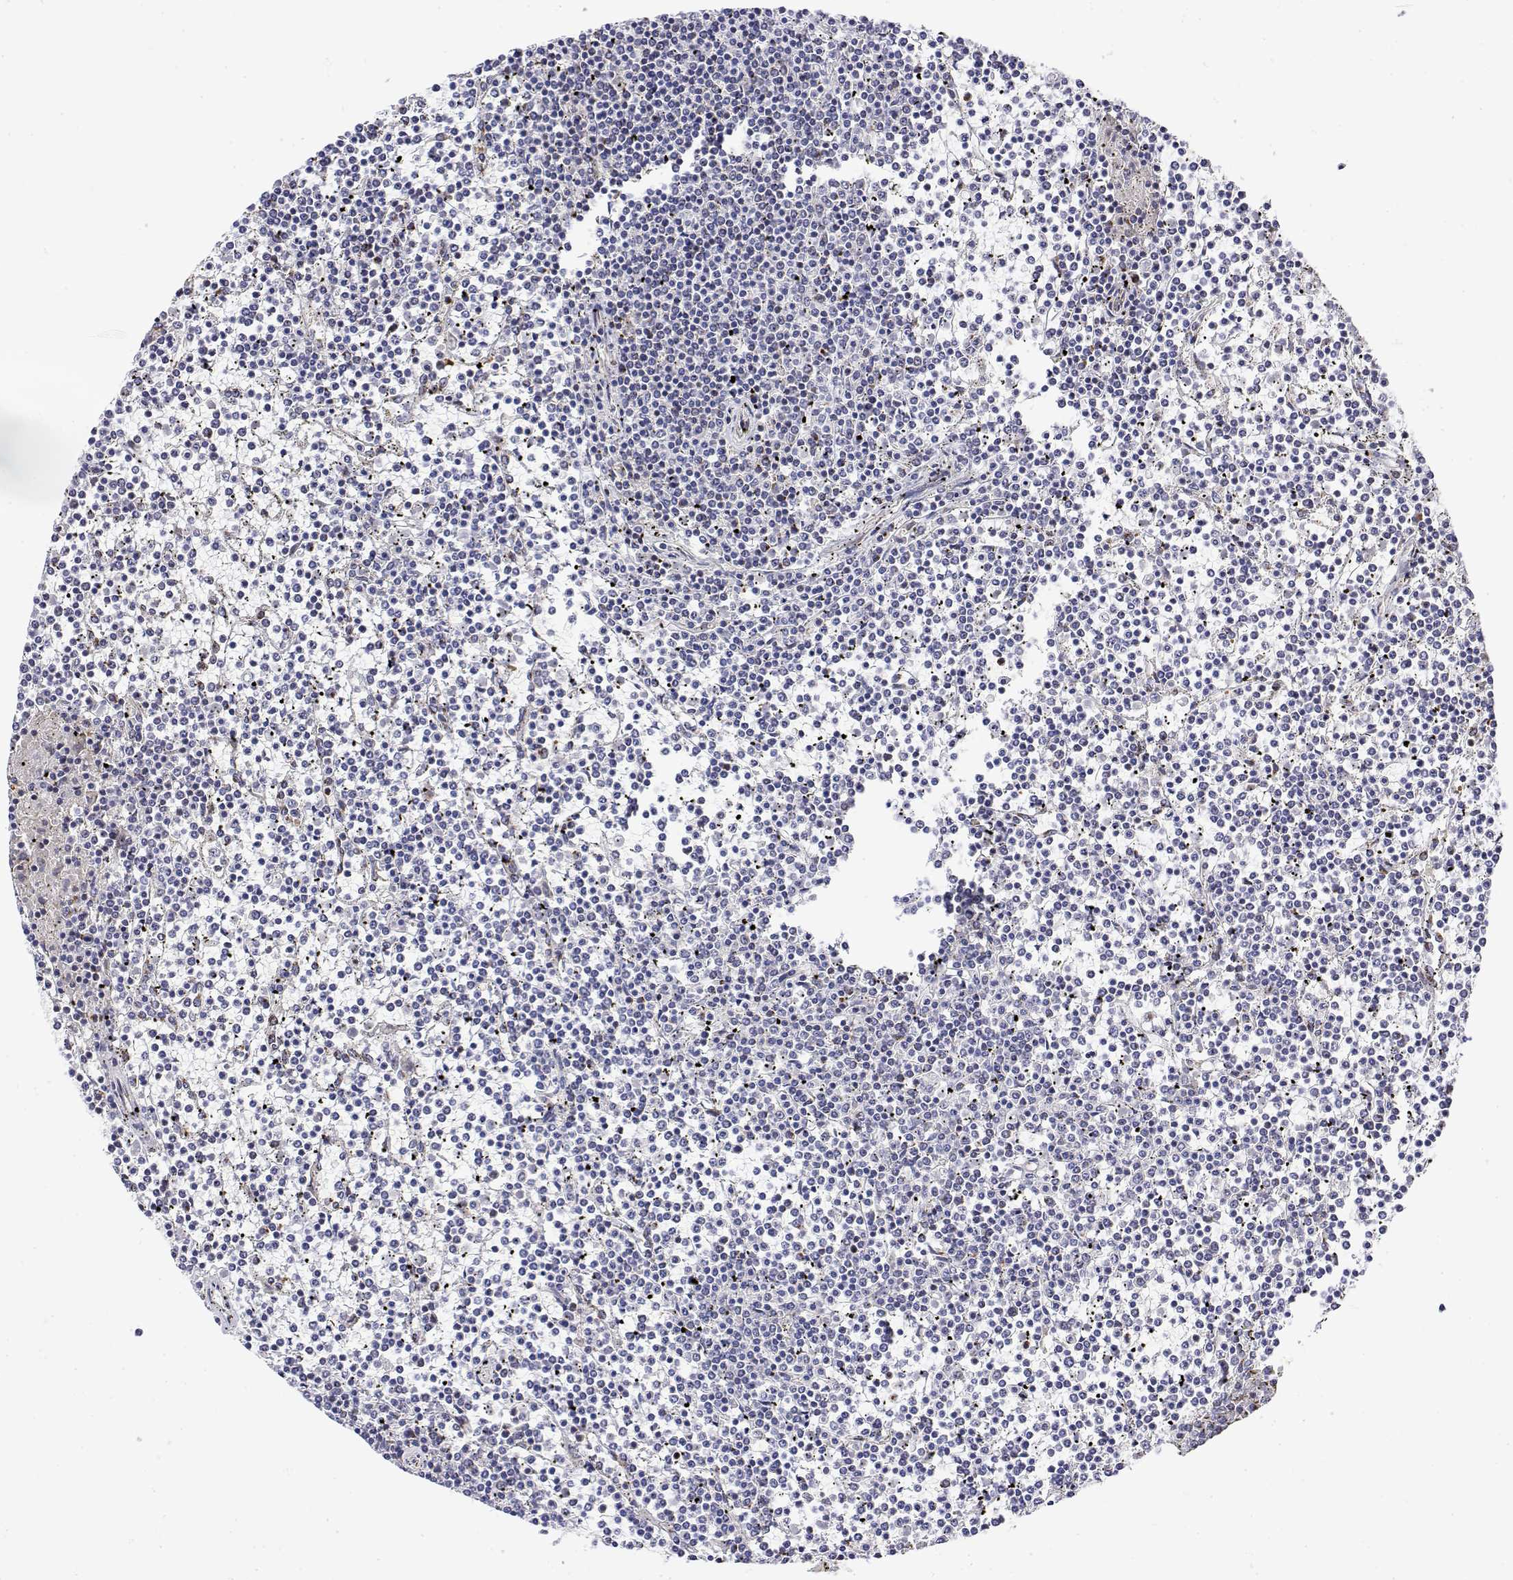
{"staining": {"intensity": "negative", "quantity": "none", "location": "none"}, "tissue": "lymphoma", "cell_type": "Tumor cells", "image_type": "cancer", "snomed": [{"axis": "morphology", "description": "Malignant lymphoma, non-Hodgkin's type, Low grade"}, {"axis": "topography", "description": "Spleen"}], "caption": "DAB immunohistochemical staining of lymphoma displays no significant expression in tumor cells.", "gene": "YIPF3", "patient": {"sex": "female", "age": 19}}